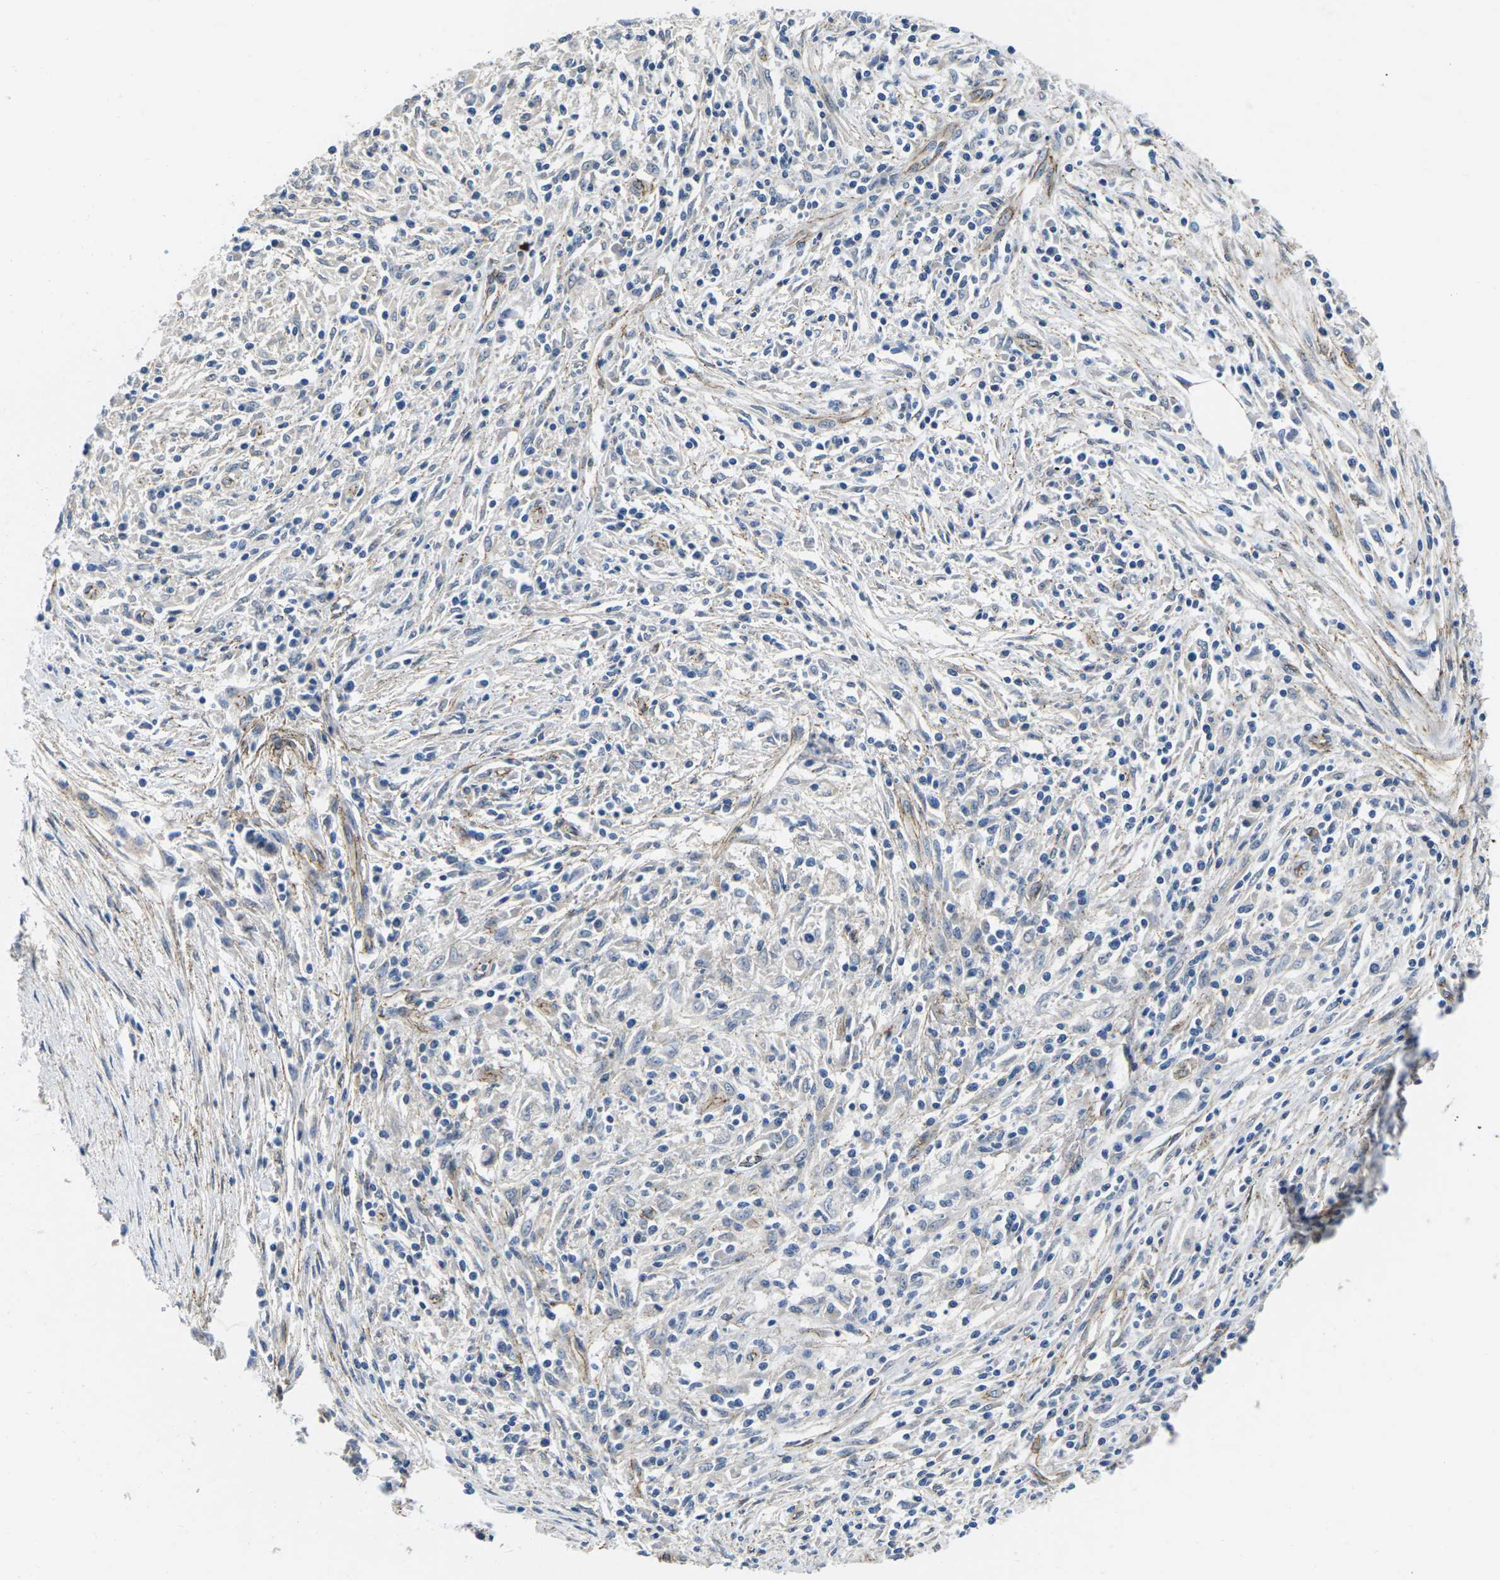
{"staining": {"intensity": "moderate", "quantity": "25%-75%", "location": "cytoplasmic/membranous"}, "tissue": "pancreatic cancer", "cell_type": "Tumor cells", "image_type": "cancer", "snomed": [{"axis": "morphology", "description": "Adenocarcinoma, NOS"}, {"axis": "topography", "description": "Pancreas"}], "caption": "Immunohistochemical staining of human pancreatic cancer (adenocarcinoma) shows medium levels of moderate cytoplasmic/membranous expression in about 25%-75% of tumor cells.", "gene": "CTNND1", "patient": {"sex": "female", "age": 70}}